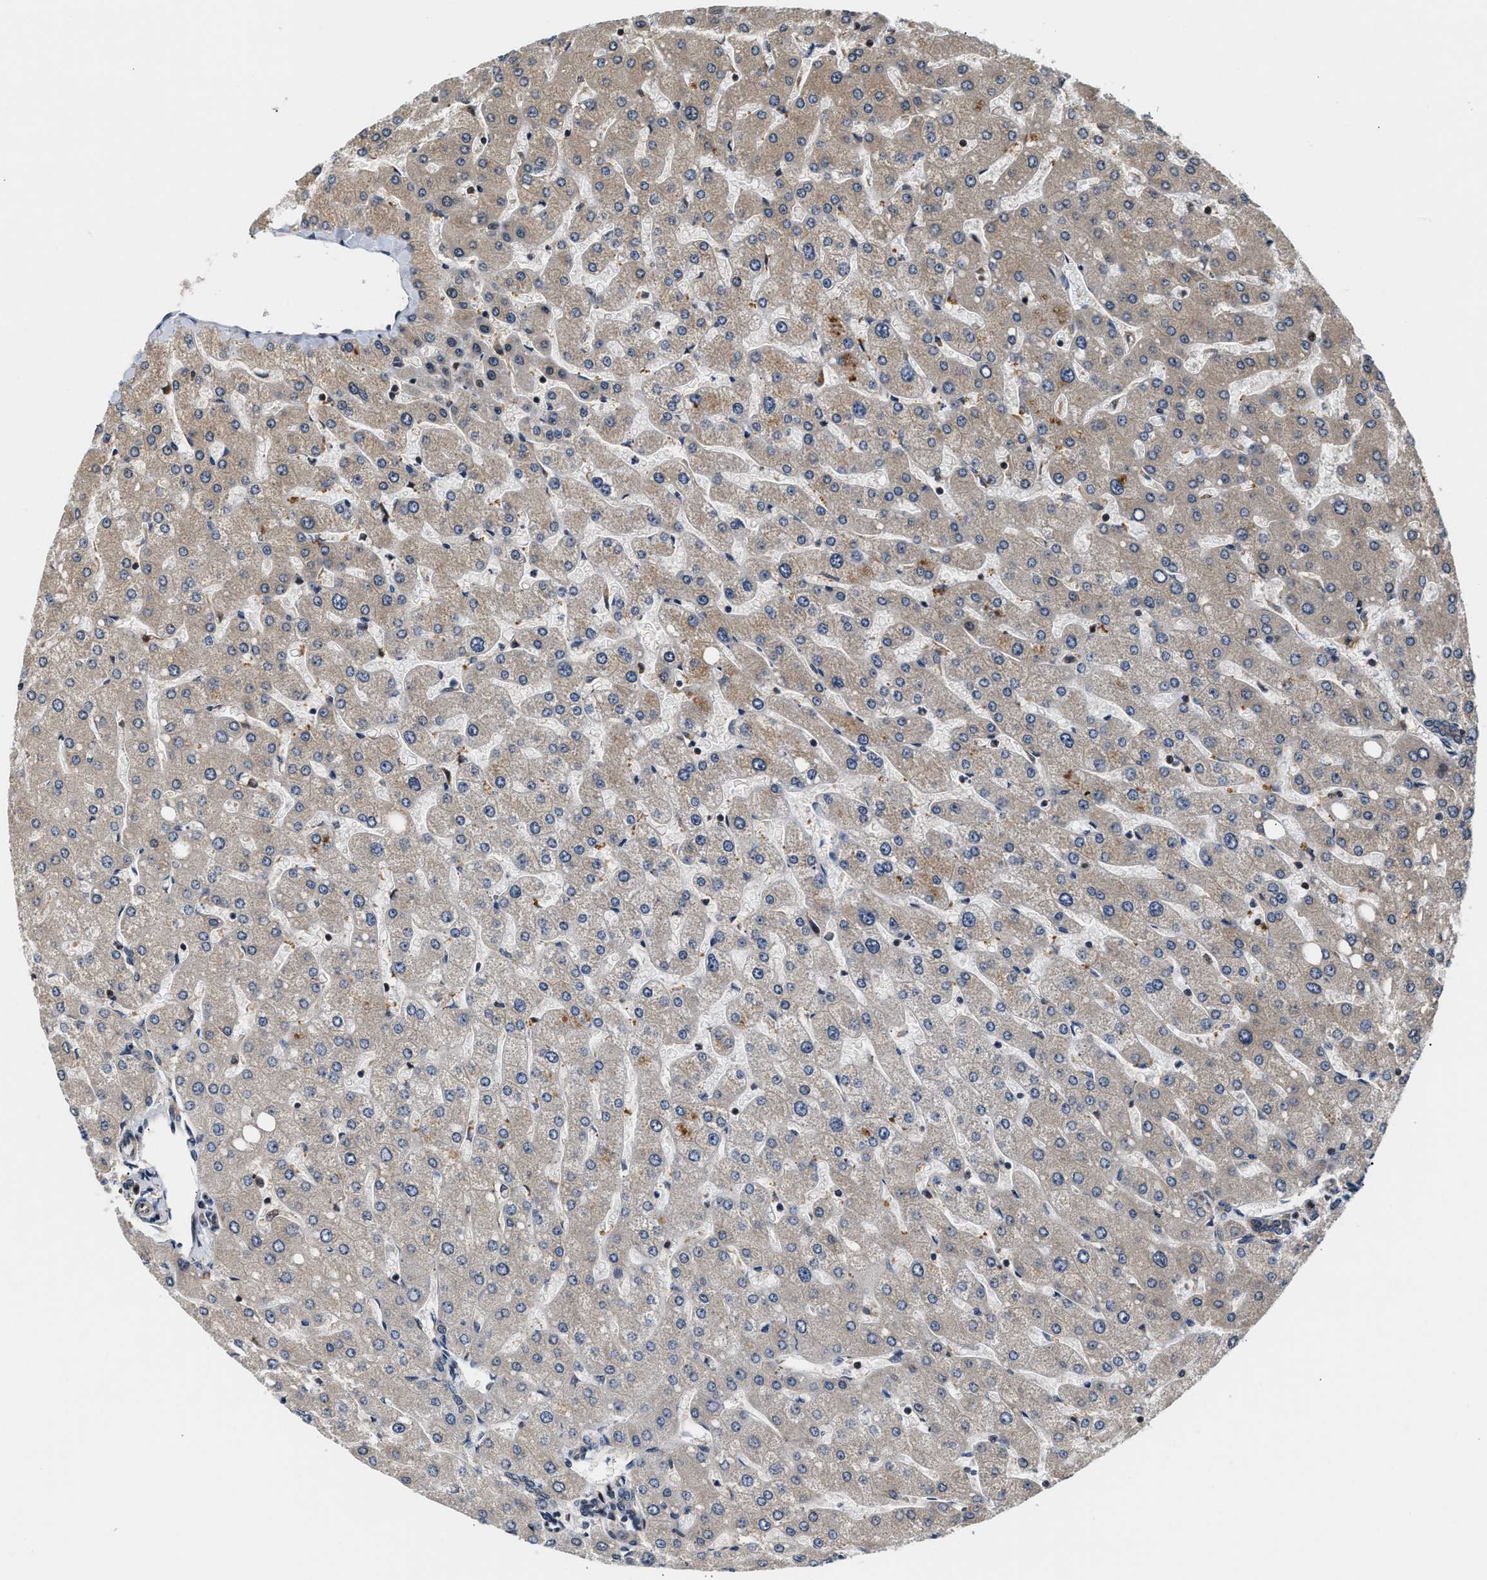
{"staining": {"intensity": "weak", "quantity": "<25%", "location": "cytoplasmic/membranous"}, "tissue": "liver", "cell_type": "Cholangiocytes", "image_type": "normal", "snomed": [{"axis": "morphology", "description": "Normal tissue, NOS"}, {"axis": "topography", "description": "Liver"}], "caption": "A micrograph of liver stained for a protein exhibits no brown staining in cholangiocytes. (Brightfield microscopy of DAB (3,3'-diaminobenzidine) immunohistochemistry at high magnification).", "gene": "TUT7", "patient": {"sex": "male", "age": 55}}